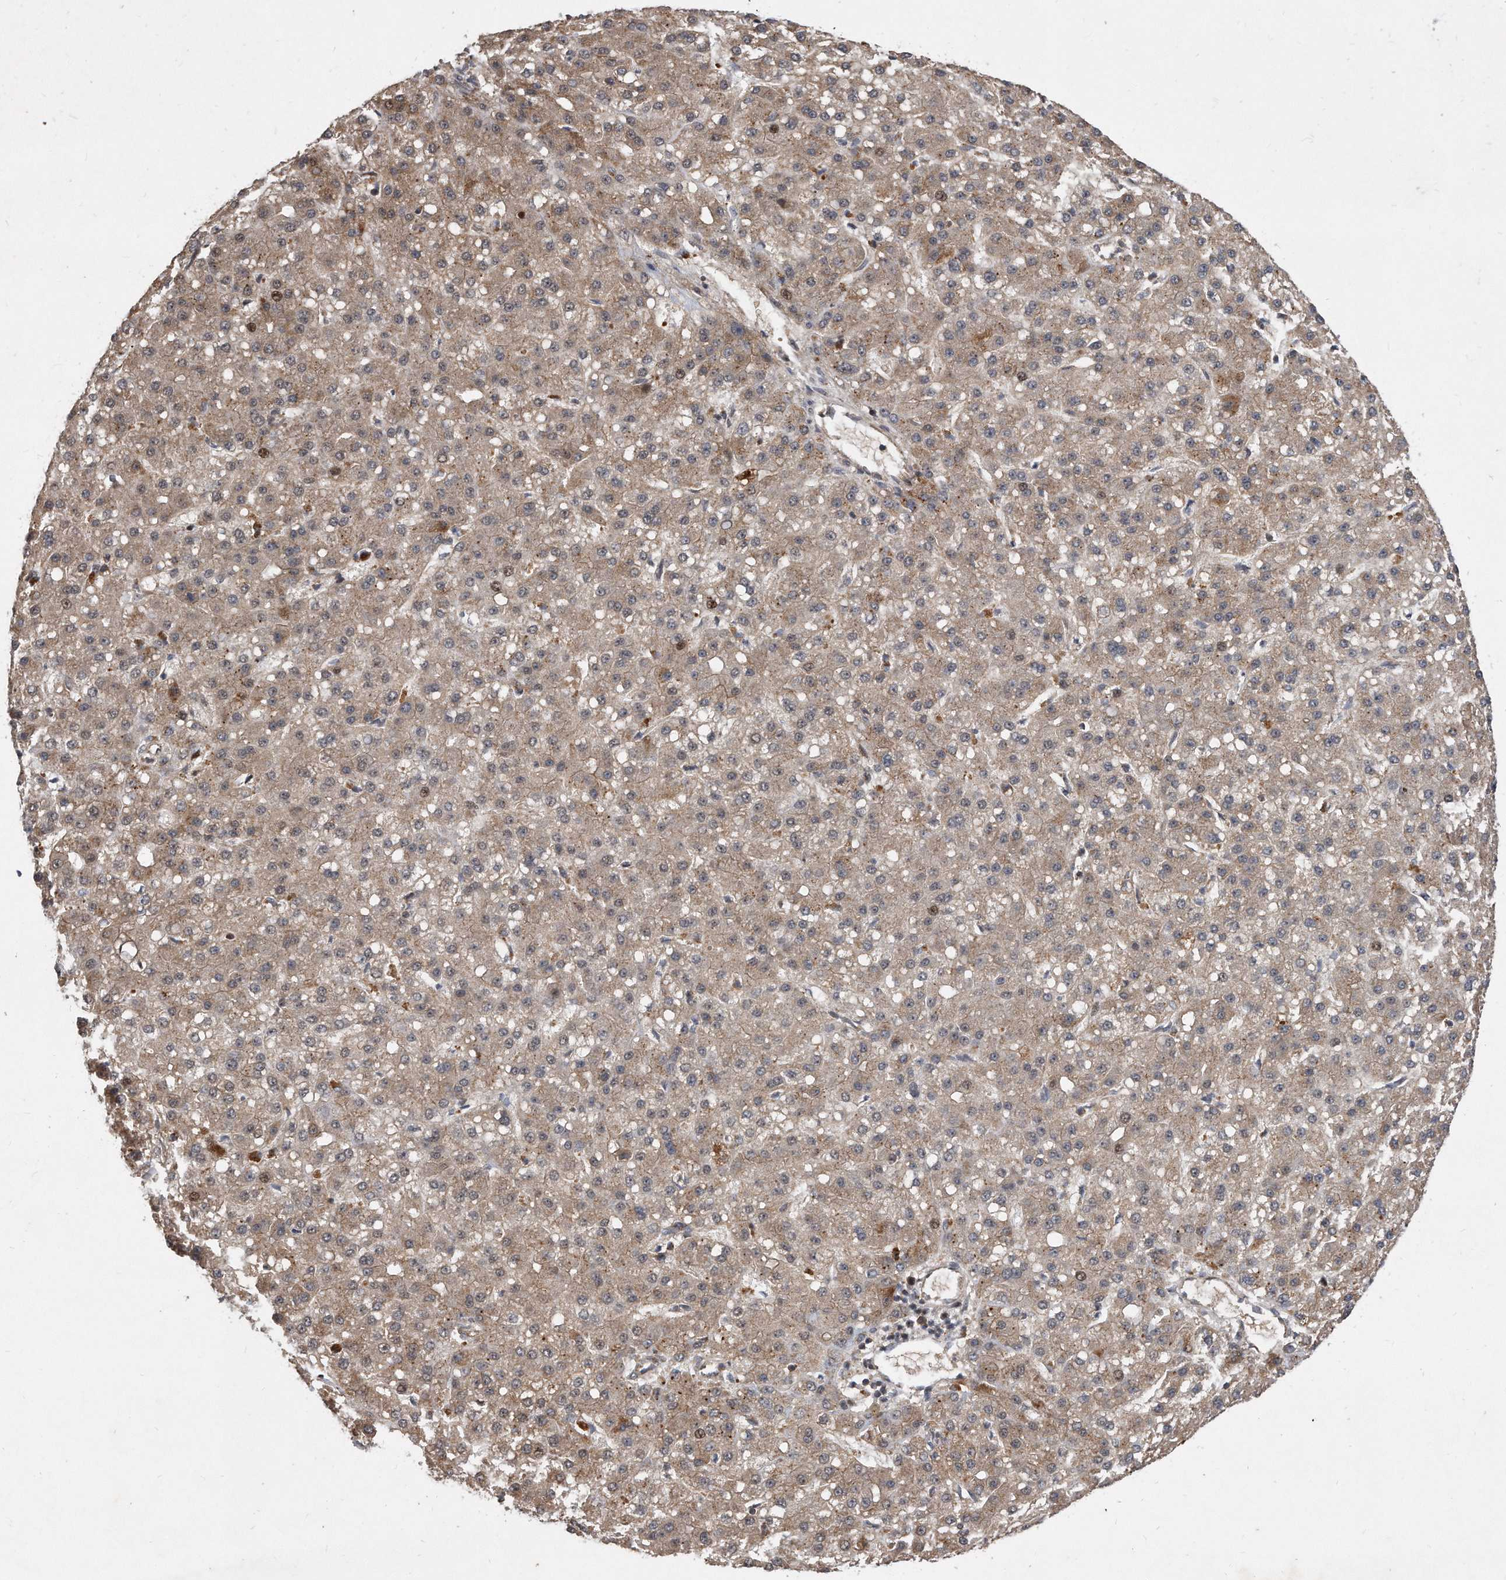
{"staining": {"intensity": "weak", "quantity": ">75%", "location": "cytoplasmic/membranous"}, "tissue": "liver cancer", "cell_type": "Tumor cells", "image_type": "cancer", "snomed": [{"axis": "morphology", "description": "Carcinoma, Hepatocellular, NOS"}, {"axis": "topography", "description": "Liver"}], "caption": "An immunohistochemistry (IHC) image of neoplastic tissue is shown. Protein staining in brown highlights weak cytoplasmic/membranous positivity in liver hepatocellular carcinoma within tumor cells.", "gene": "PGBD2", "patient": {"sex": "male", "age": 67}}